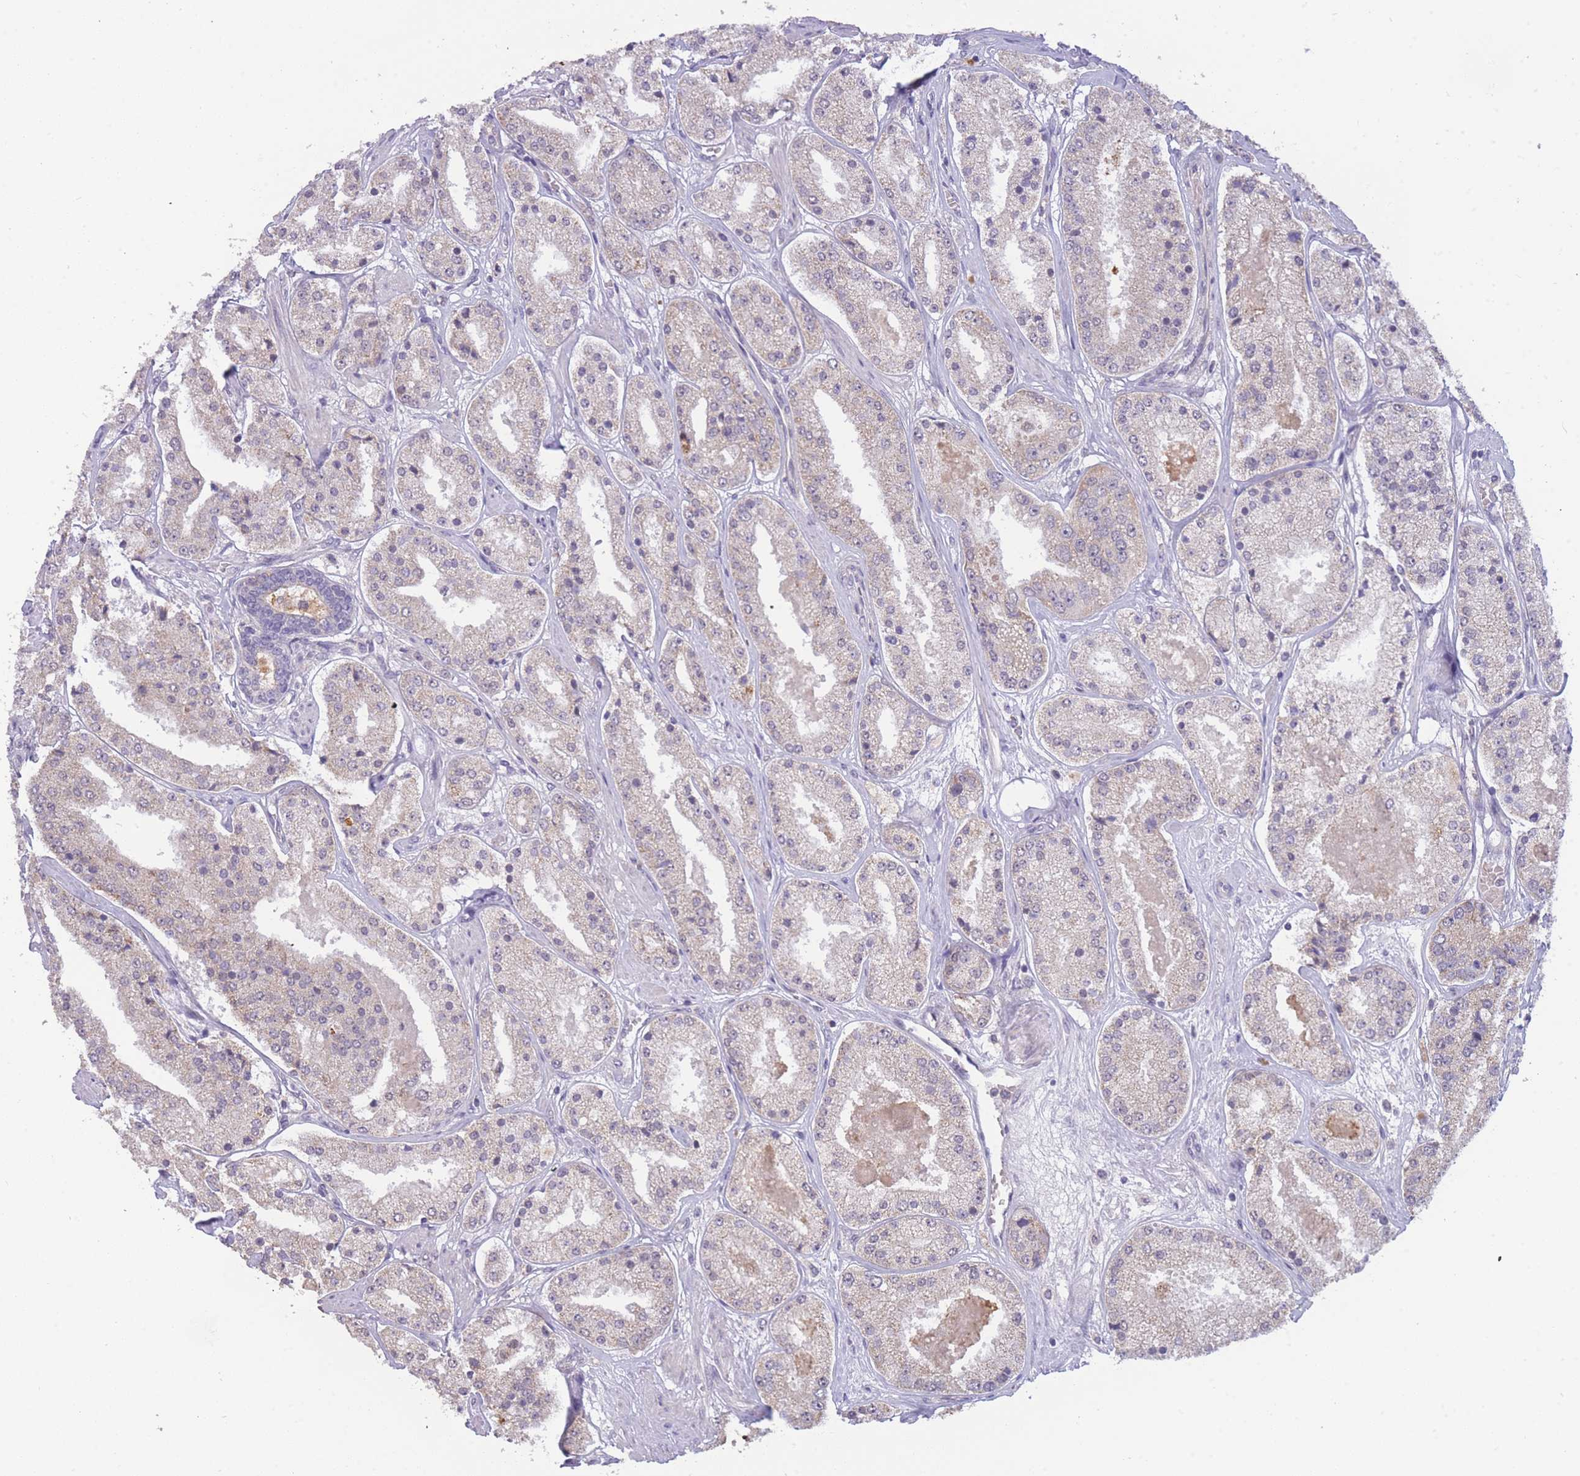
{"staining": {"intensity": "negative", "quantity": "none", "location": "none"}, "tissue": "prostate cancer", "cell_type": "Tumor cells", "image_type": "cancer", "snomed": [{"axis": "morphology", "description": "Adenocarcinoma, High grade"}, {"axis": "topography", "description": "Prostate"}], "caption": "High magnification brightfield microscopy of prostate cancer stained with DAB (brown) and counterstained with hematoxylin (blue): tumor cells show no significant staining. The staining was performed using DAB to visualize the protein expression in brown, while the nuclei were stained in blue with hematoxylin (Magnification: 20x).", "gene": "GOLGA6L25", "patient": {"sex": "male", "age": 63}}